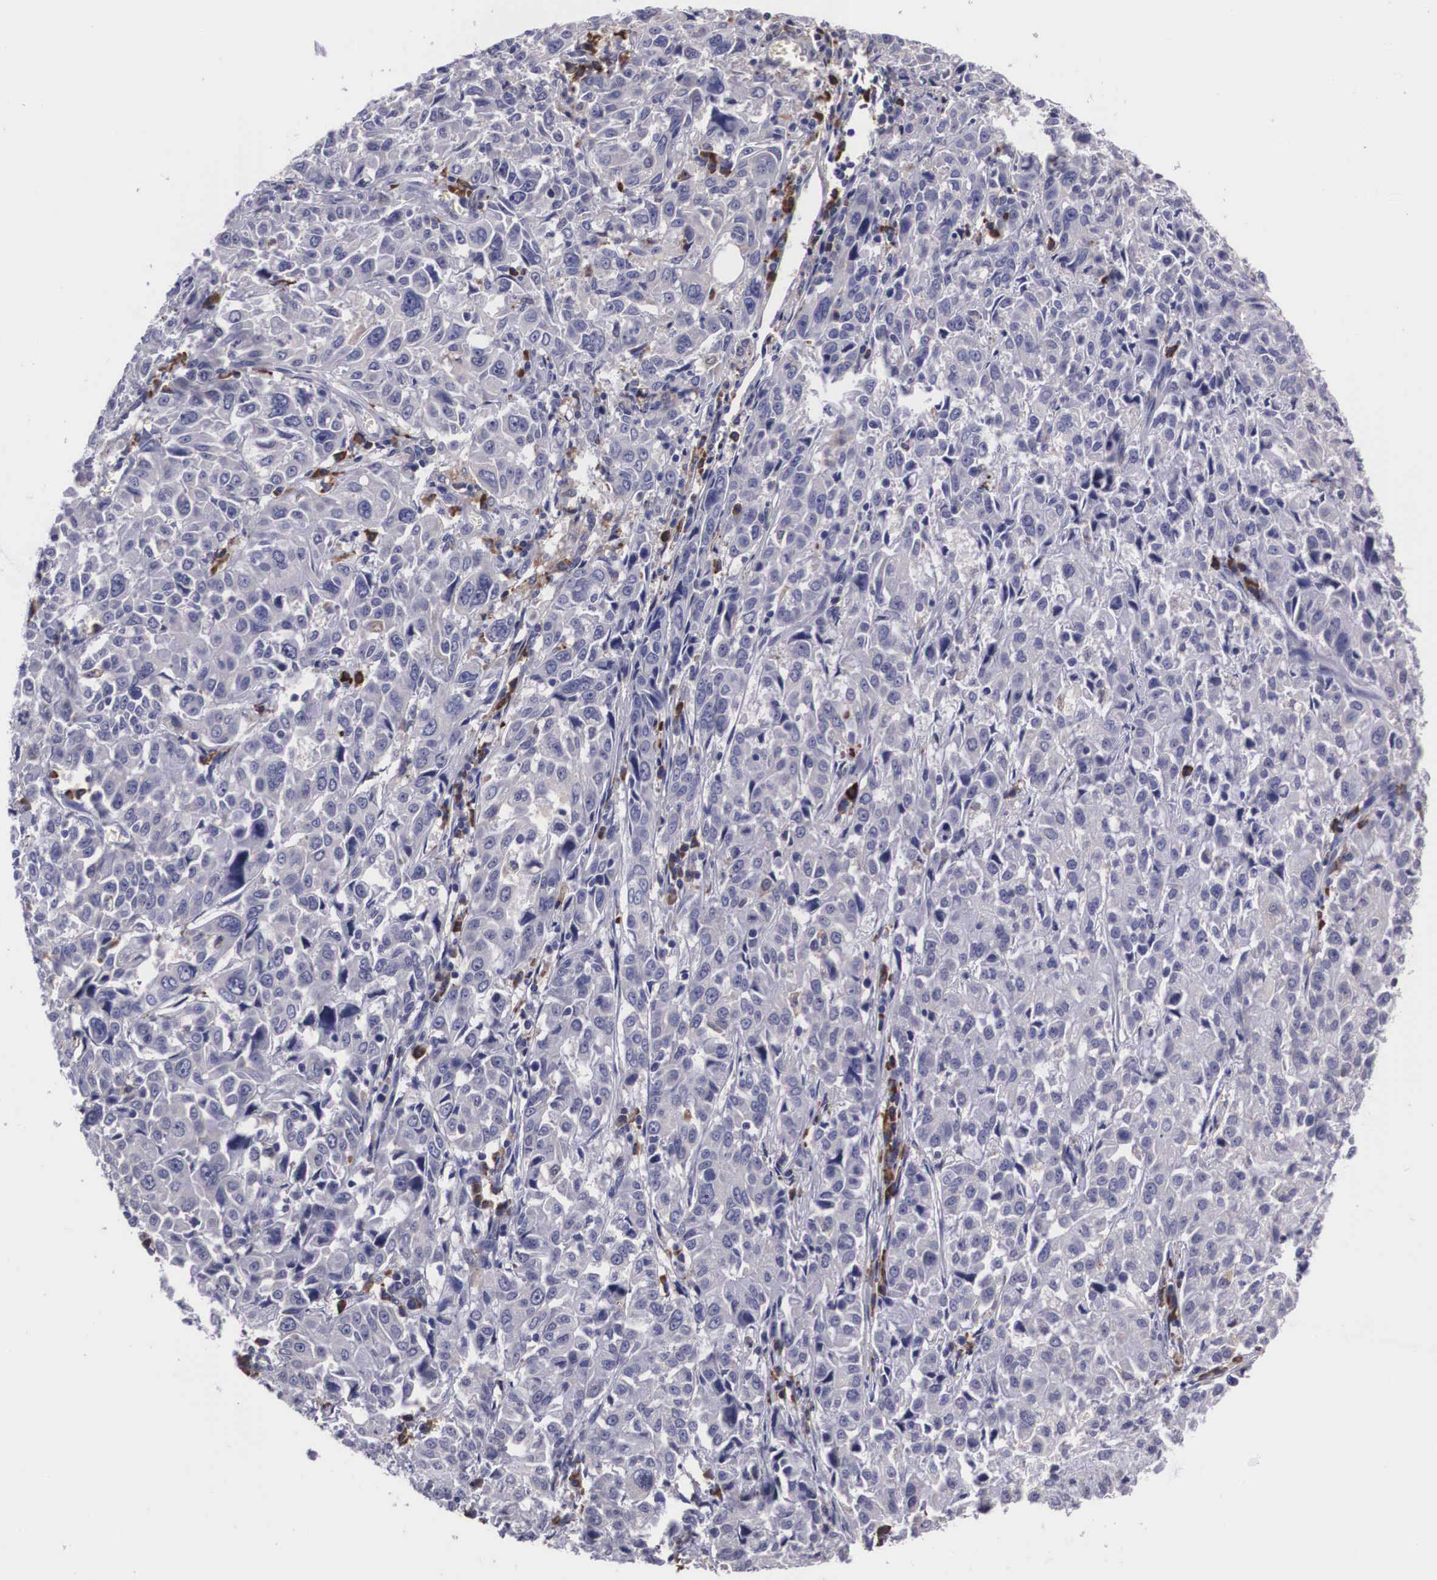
{"staining": {"intensity": "negative", "quantity": "none", "location": "none"}, "tissue": "pancreatic cancer", "cell_type": "Tumor cells", "image_type": "cancer", "snomed": [{"axis": "morphology", "description": "Adenocarcinoma, NOS"}, {"axis": "topography", "description": "Pancreas"}], "caption": "A micrograph of human pancreatic cancer (adenocarcinoma) is negative for staining in tumor cells.", "gene": "CRELD2", "patient": {"sex": "female", "age": 52}}